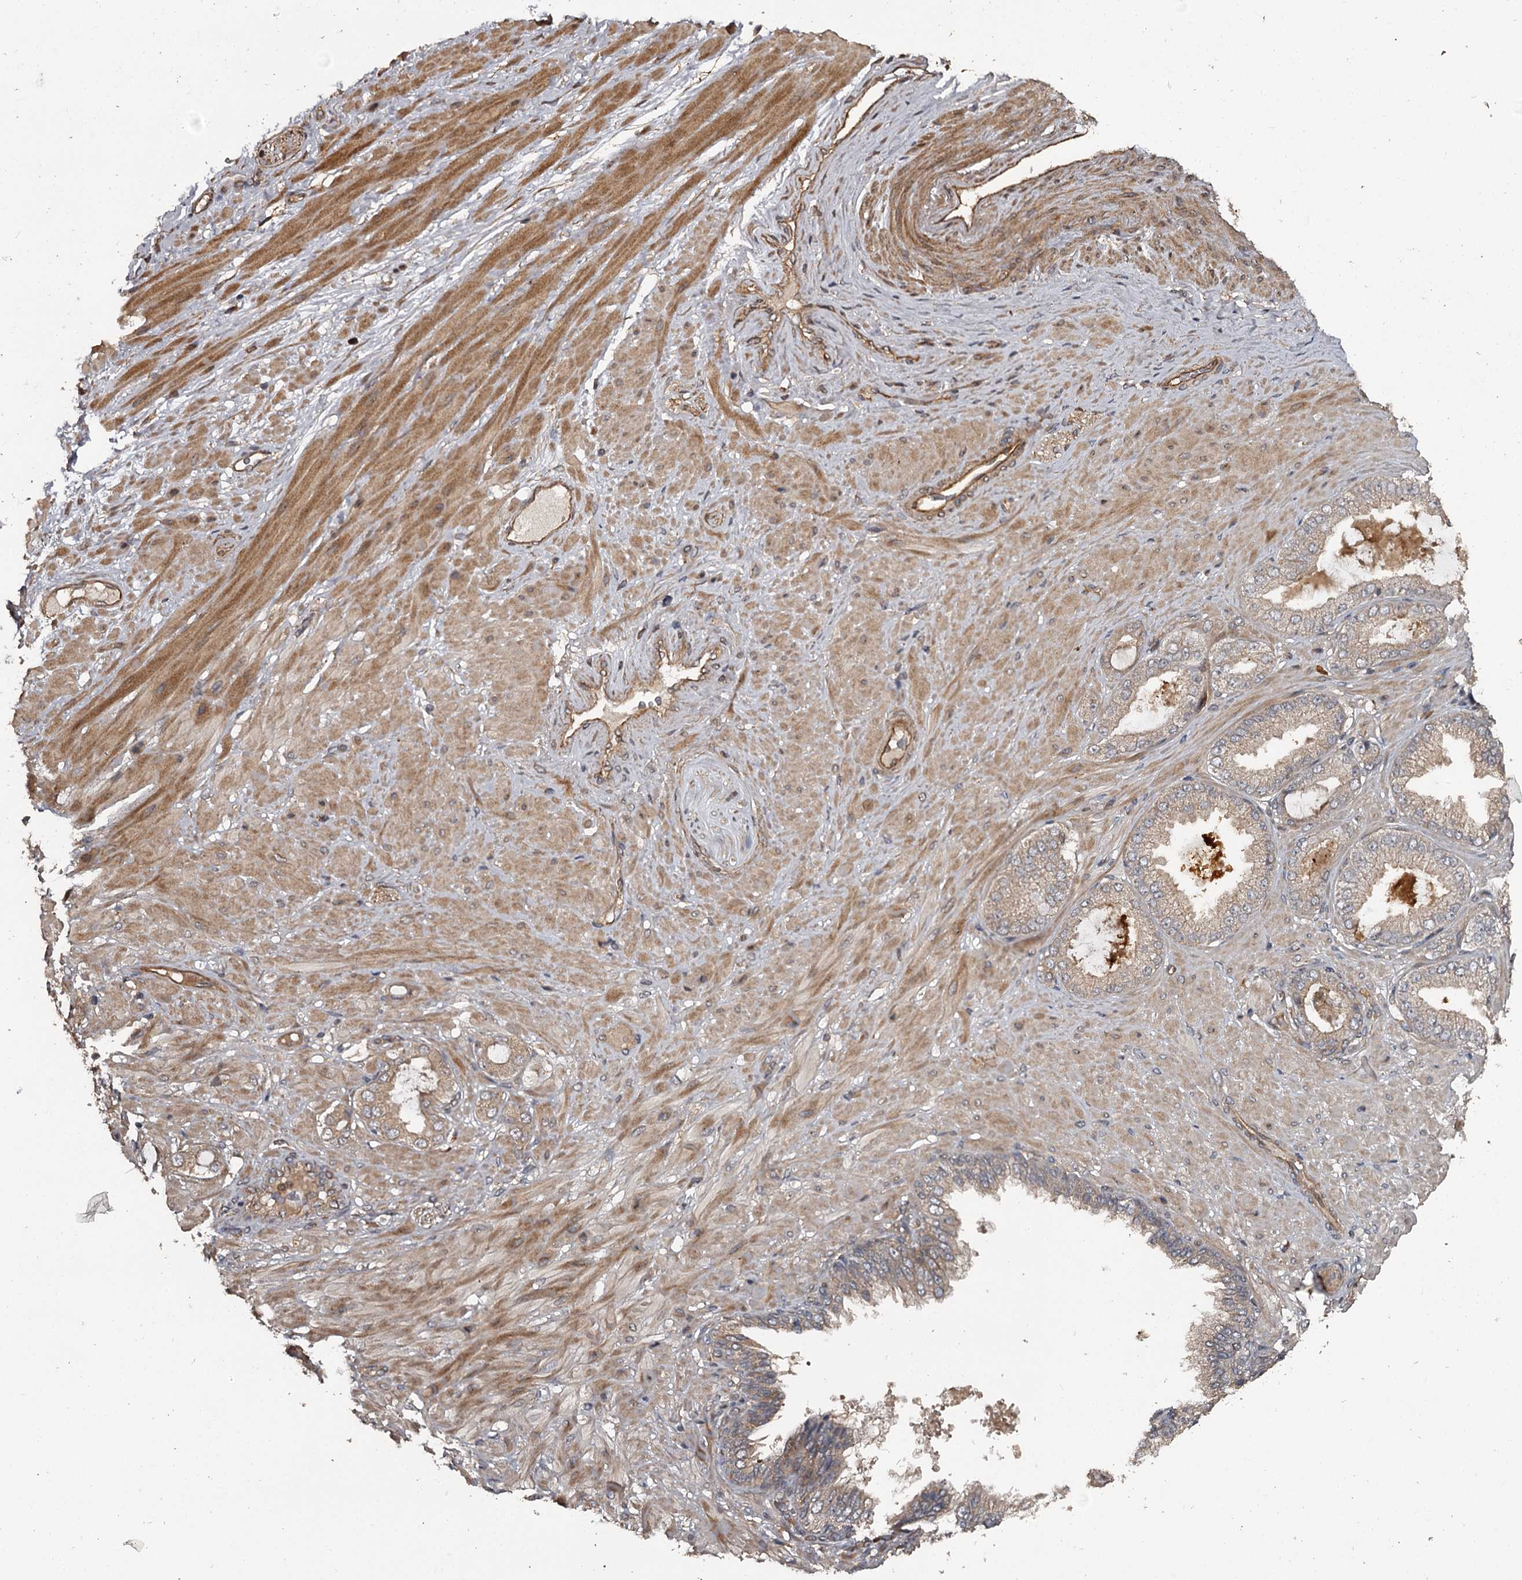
{"staining": {"intensity": "moderate", "quantity": ">75%", "location": "cytoplasmic/membranous"}, "tissue": "adipose tissue", "cell_type": "Adipocytes", "image_type": "normal", "snomed": [{"axis": "morphology", "description": "Normal tissue, NOS"}, {"axis": "morphology", "description": "Adenocarcinoma, Low grade"}, {"axis": "topography", "description": "Prostate"}, {"axis": "topography", "description": "Peripheral nerve tissue"}], "caption": "A photomicrograph of human adipose tissue stained for a protein displays moderate cytoplasmic/membranous brown staining in adipocytes.", "gene": "RAB21", "patient": {"sex": "male", "age": 63}}